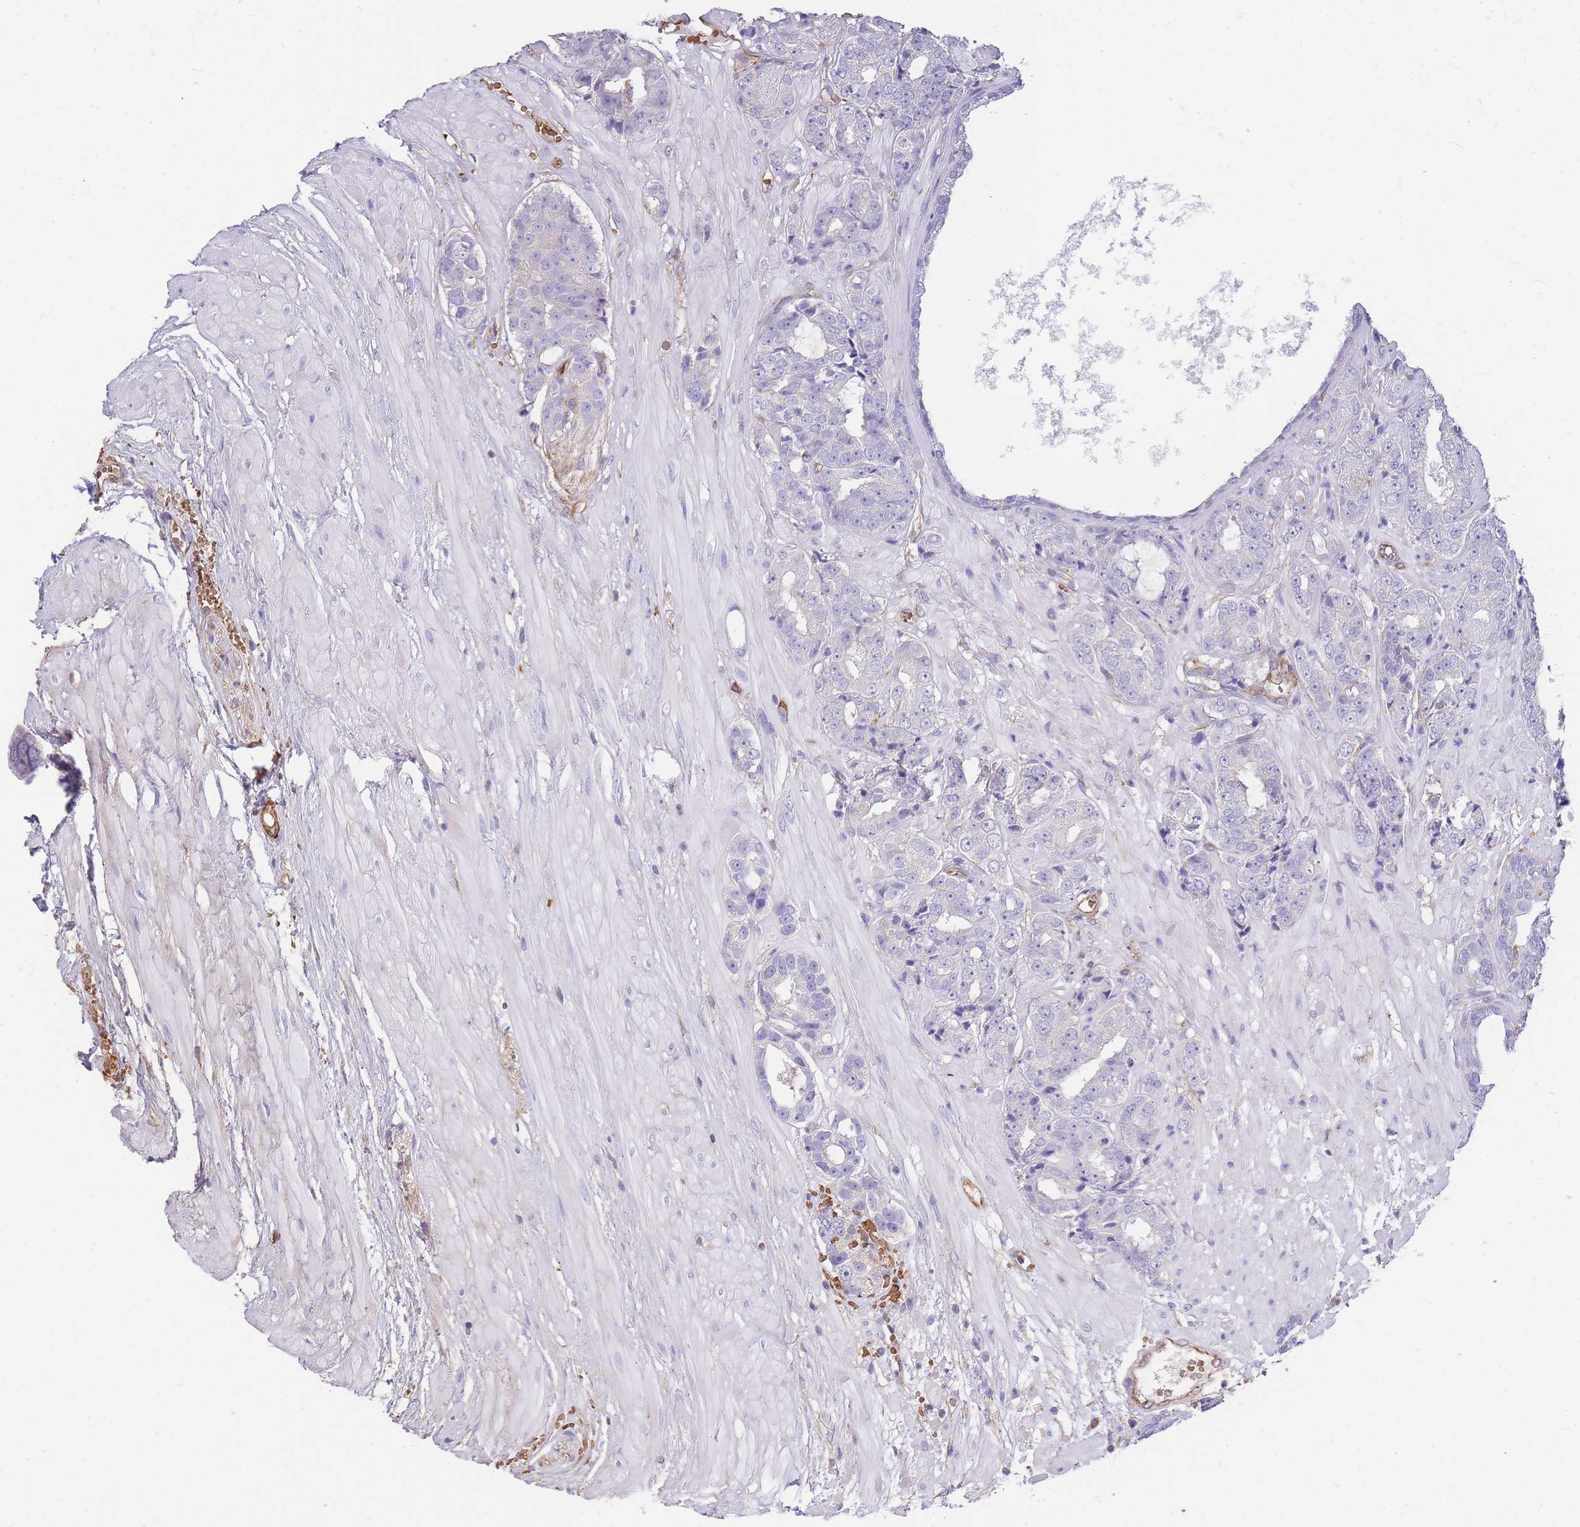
{"staining": {"intensity": "negative", "quantity": "none", "location": "none"}, "tissue": "prostate cancer", "cell_type": "Tumor cells", "image_type": "cancer", "snomed": [{"axis": "morphology", "description": "Adenocarcinoma, High grade"}, {"axis": "topography", "description": "Prostate"}], "caption": "An image of human prostate cancer is negative for staining in tumor cells.", "gene": "ANKRD53", "patient": {"sex": "male", "age": 71}}